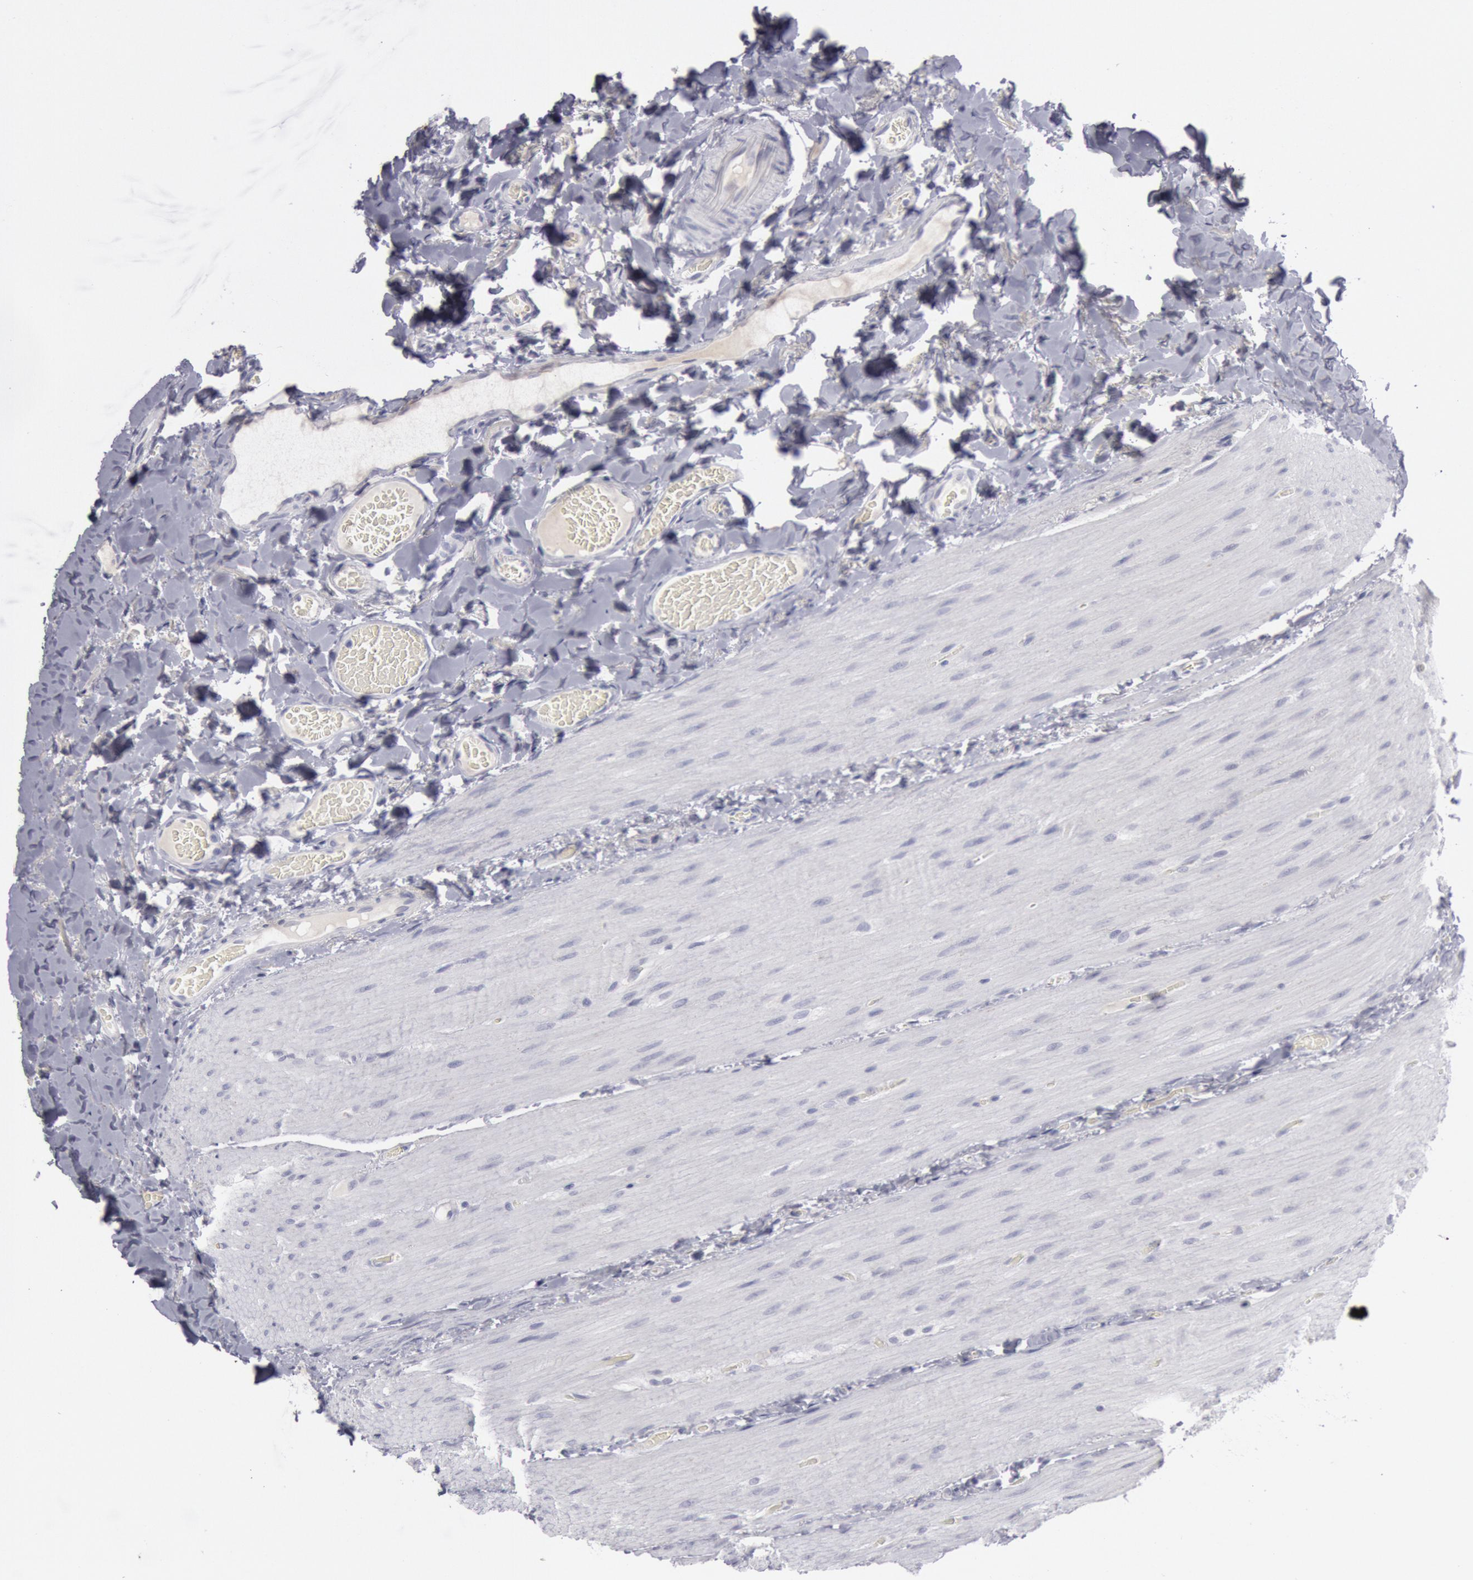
{"staining": {"intensity": "negative", "quantity": "none", "location": "none"}, "tissue": "duodenum", "cell_type": "Glandular cells", "image_type": "normal", "snomed": [{"axis": "morphology", "description": "Normal tissue, NOS"}, {"axis": "topography", "description": "Duodenum"}], "caption": "Immunohistochemistry of unremarkable human duodenum exhibits no staining in glandular cells.", "gene": "KRT16", "patient": {"sex": "male", "age": 66}}